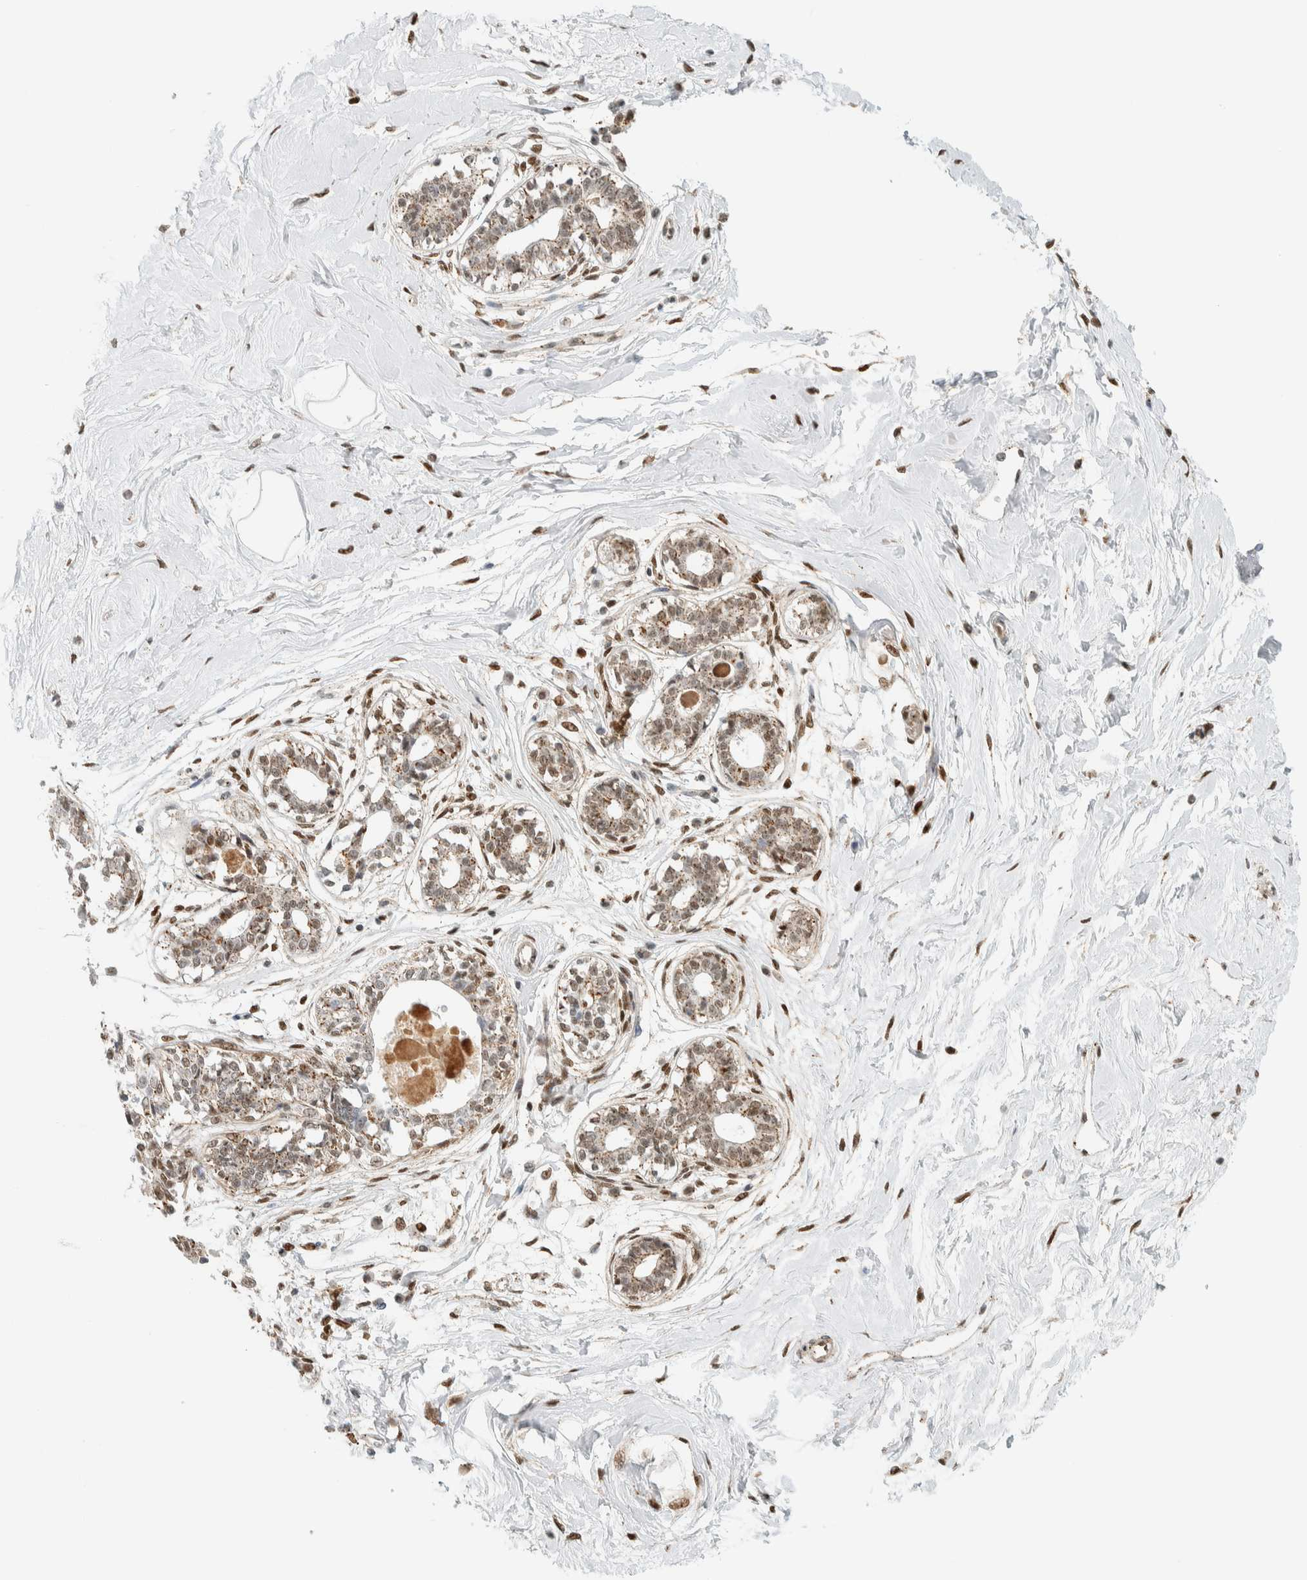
{"staining": {"intensity": "negative", "quantity": "none", "location": "none"}, "tissue": "breast", "cell_type": "Adipocytes", "image_type": "normal", "snomed": [{"axis": "morphology", "description": "Normal tissue, NOS"}, {"axis": "topography", "description": "Breast"}], "caption": "The micrograph displays no staining of adipocytes in unremarkable breast.", "gene": "TFE3", "patient": {"sex": "female", "age": 45}}